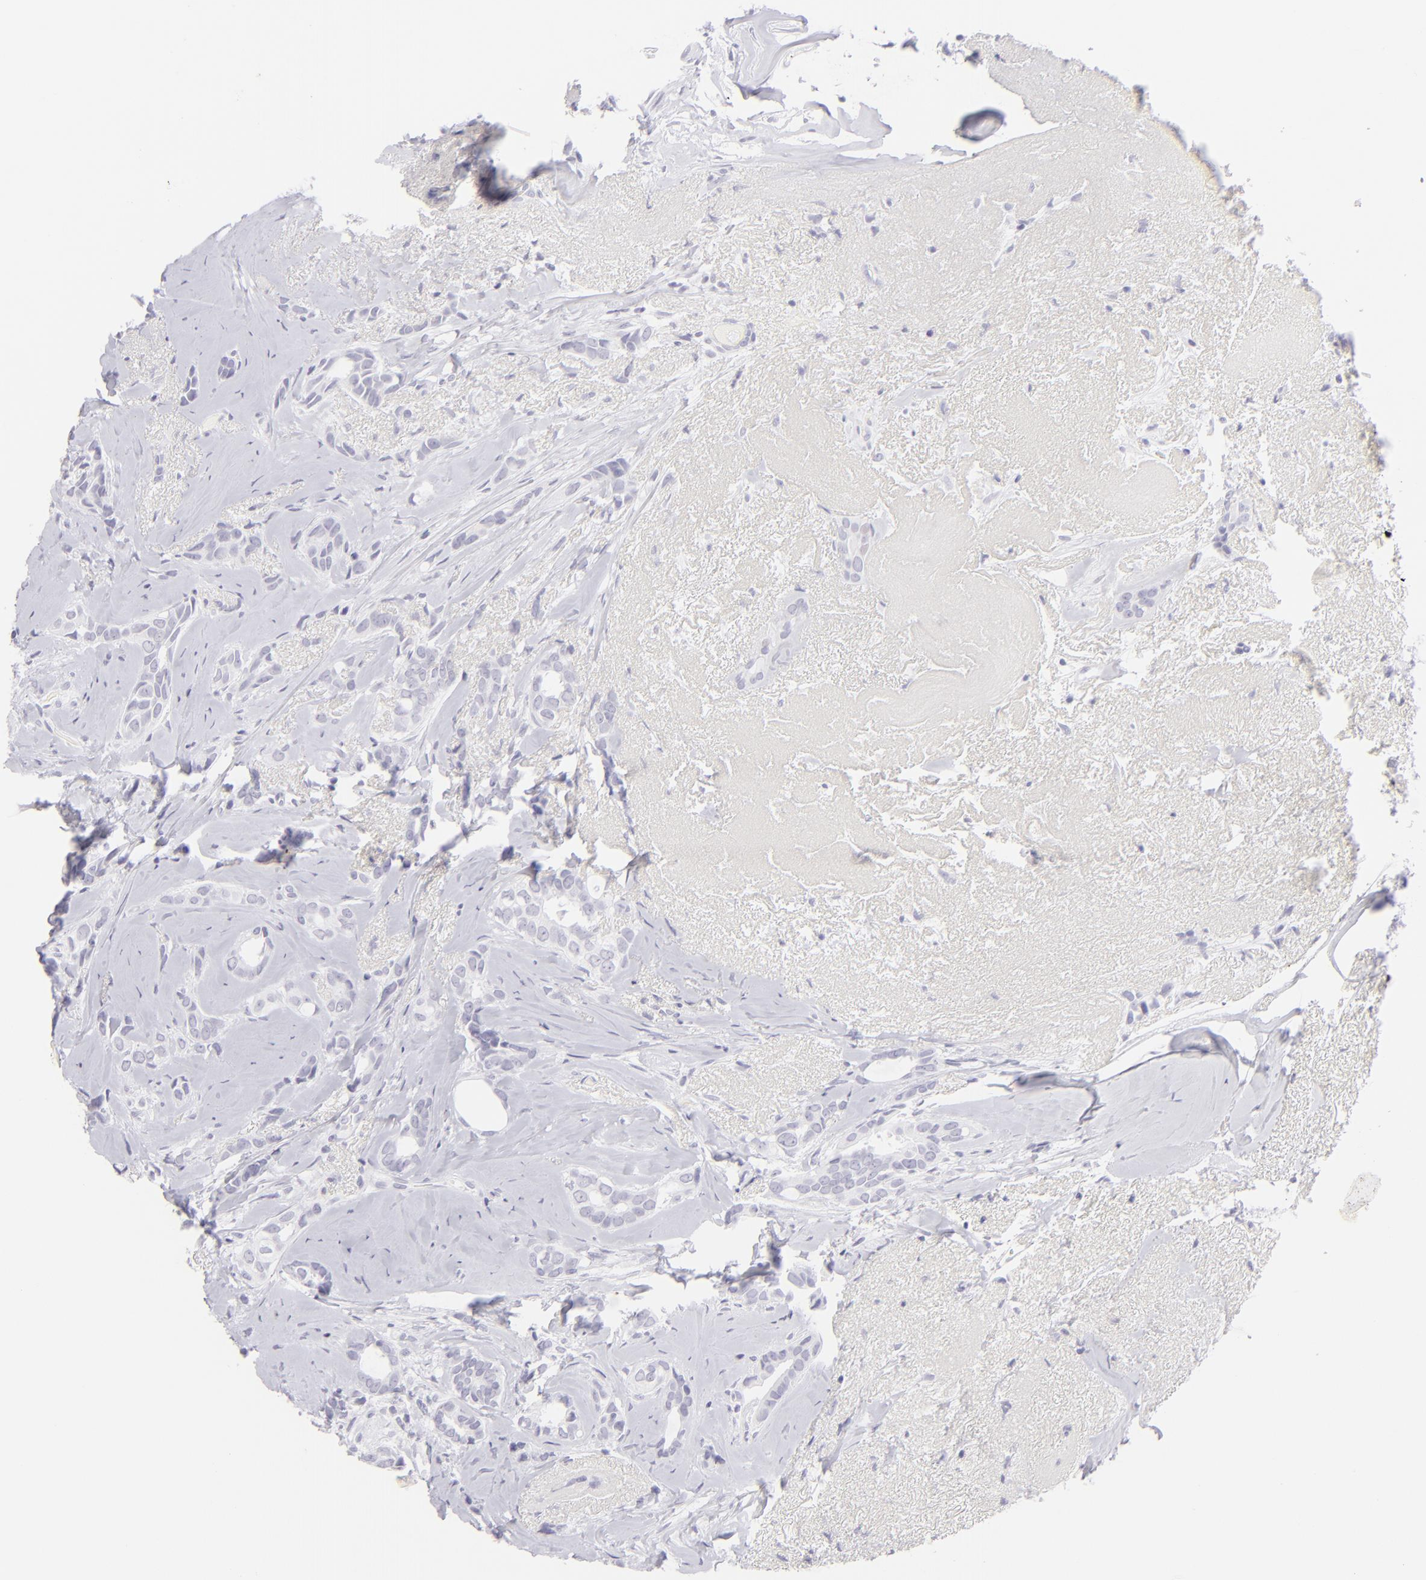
{"staining": {"intensity": "negative", "quantity": "none", "location": "none"}, "tissue": "breast cancer", "cell_type": "Tumor cells", "image_type": "cancer", "snomed": [{"axis": "morphology", "description": "Duct carcinoma"}, {"axis": "topography", "description": "Breast"}], "caption": "Immunohistochemistry image of intraductal carcinoma (breast) stained for a protein (brown), which exhibits no positivity in tumor cells.", "gene": "FCER2", "patient": {"sex": "female", "age": 54}}